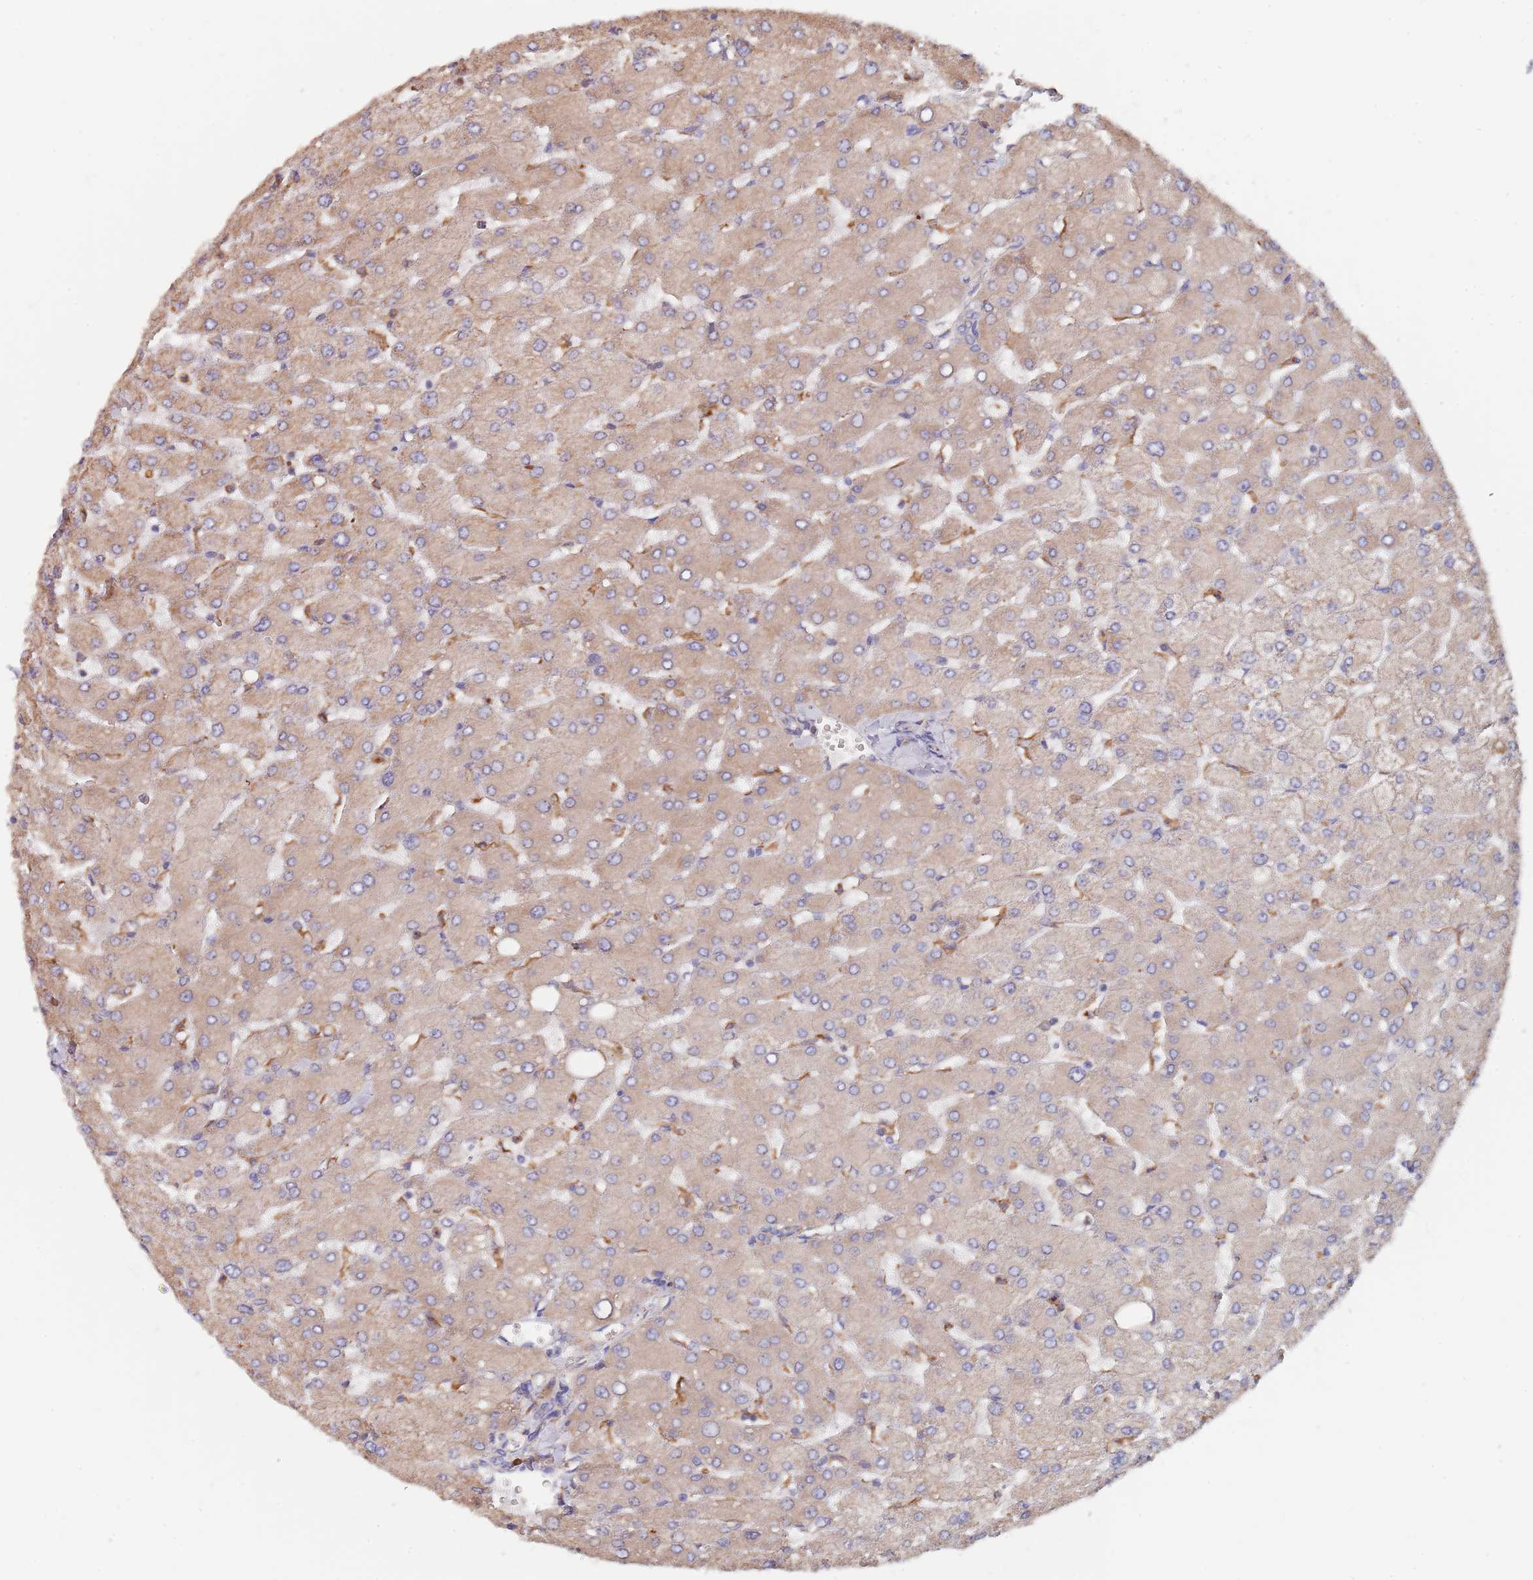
{"staining": {"intensity": "weak", "quantity": "25%-75%", "location": "cytoplasmic/membranous"}, "tissue": "liver", "cell_type": "Cholangiocytes", "image_type": "normal", "snomed": [{"axis": "morphology", "description": "Normal tissue, NOS"}, {"axis": "topography", "description": "Liver"}], "caption": "Immunohistochemistry photomicrograph of benign liver: liver stained using immunohistochemistry displays low levels of weak protein expression localized specifically in the cytoplasmic/membranous of cholangiocytes, appearing as a cytoplasmic/membranous brown color.", "gene": "DCUN1D3", "patient": {"sex": "male", "age": 55}}